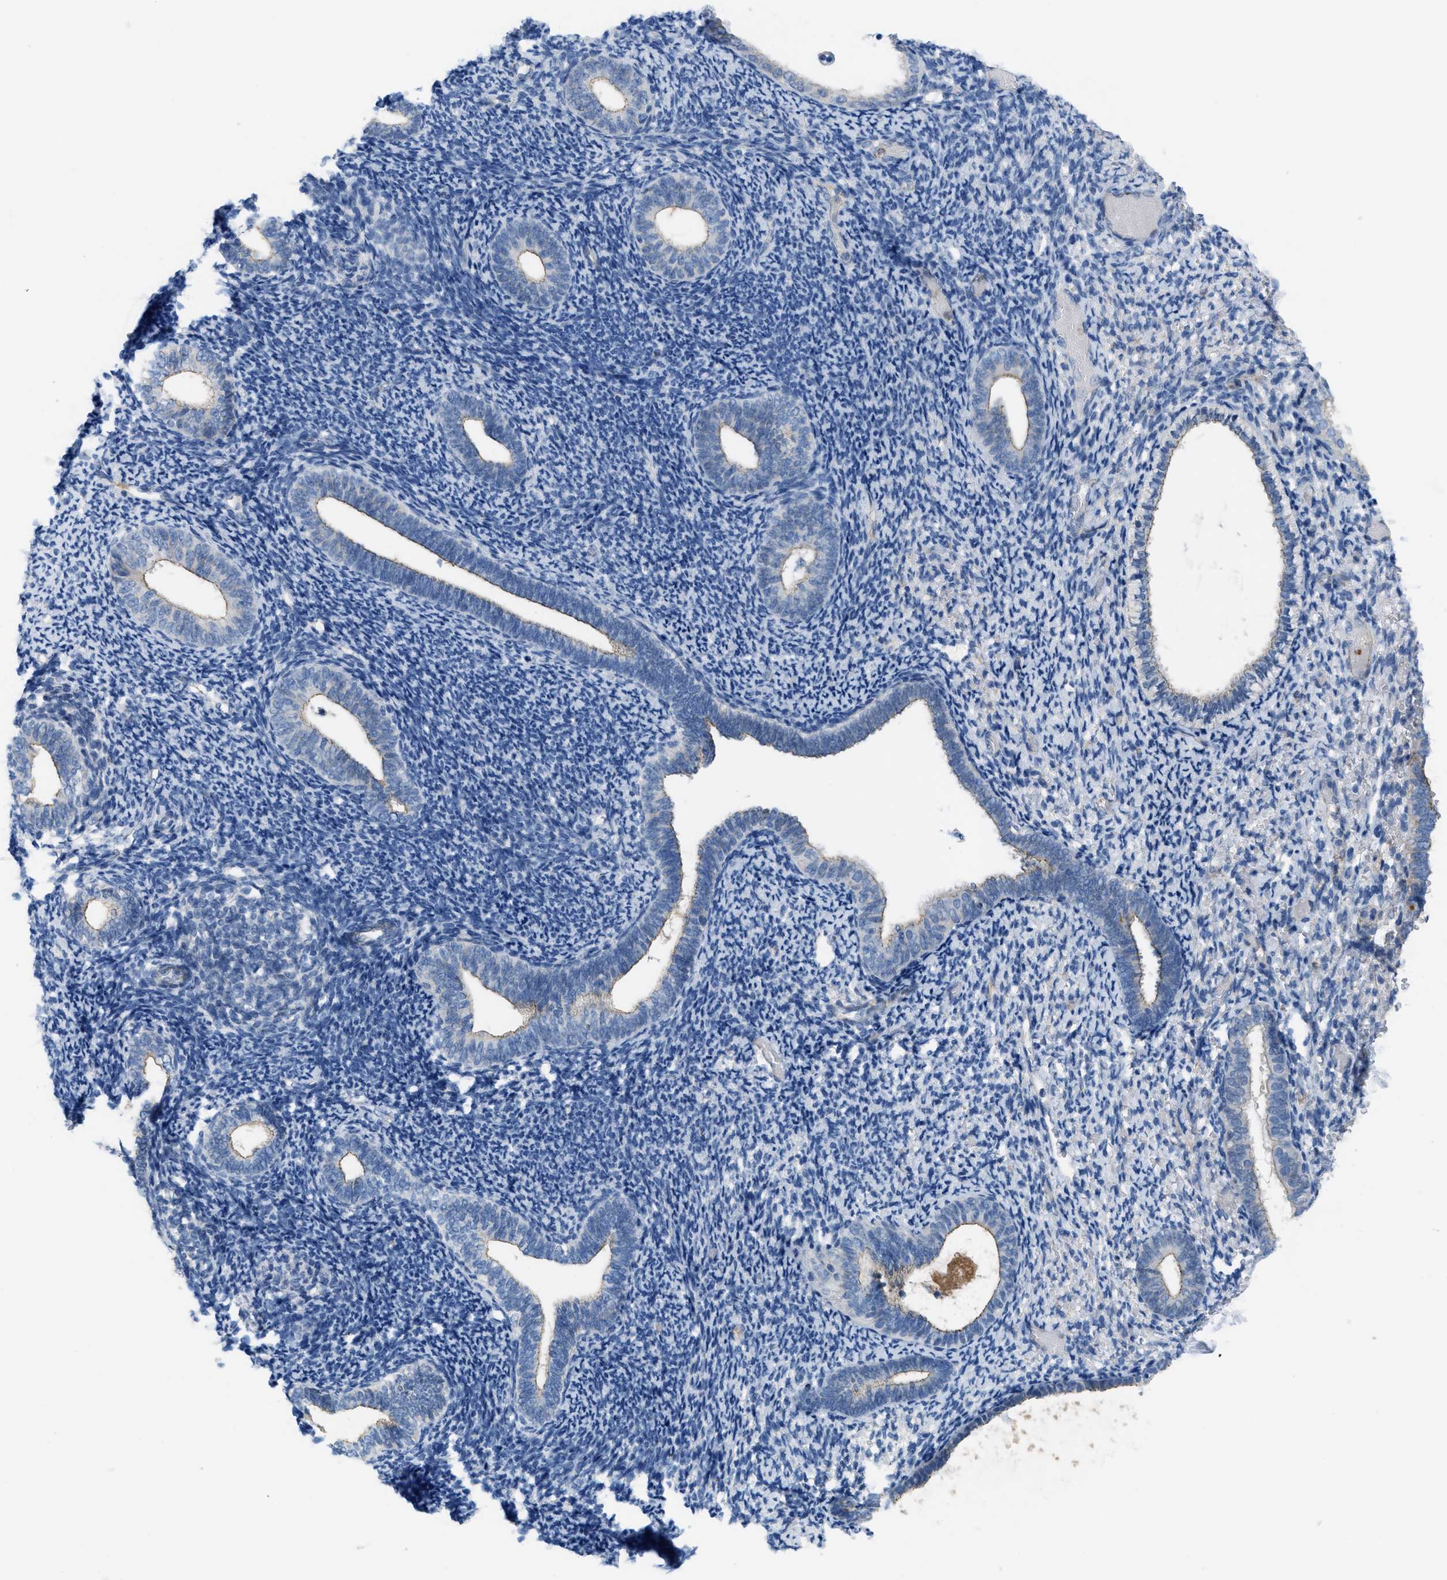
{"staining": {"intensity": "negative", "quantity": "none", "location": "none"}, "tissue": "endometrium", "cell_type": "Cells in endometrial stroma", "image_type": "normal", "snomed": [{"axis": "morphology", "description": "Normal tissue, NOS"}, {"axis": "topography", "description": "Endometrium"}], "caption": "The IHC image has no significant expression in cells in endometrial stroma of endometrium.", "gene": "CRB3", "patient": {"sex": "female", "age": 66}}